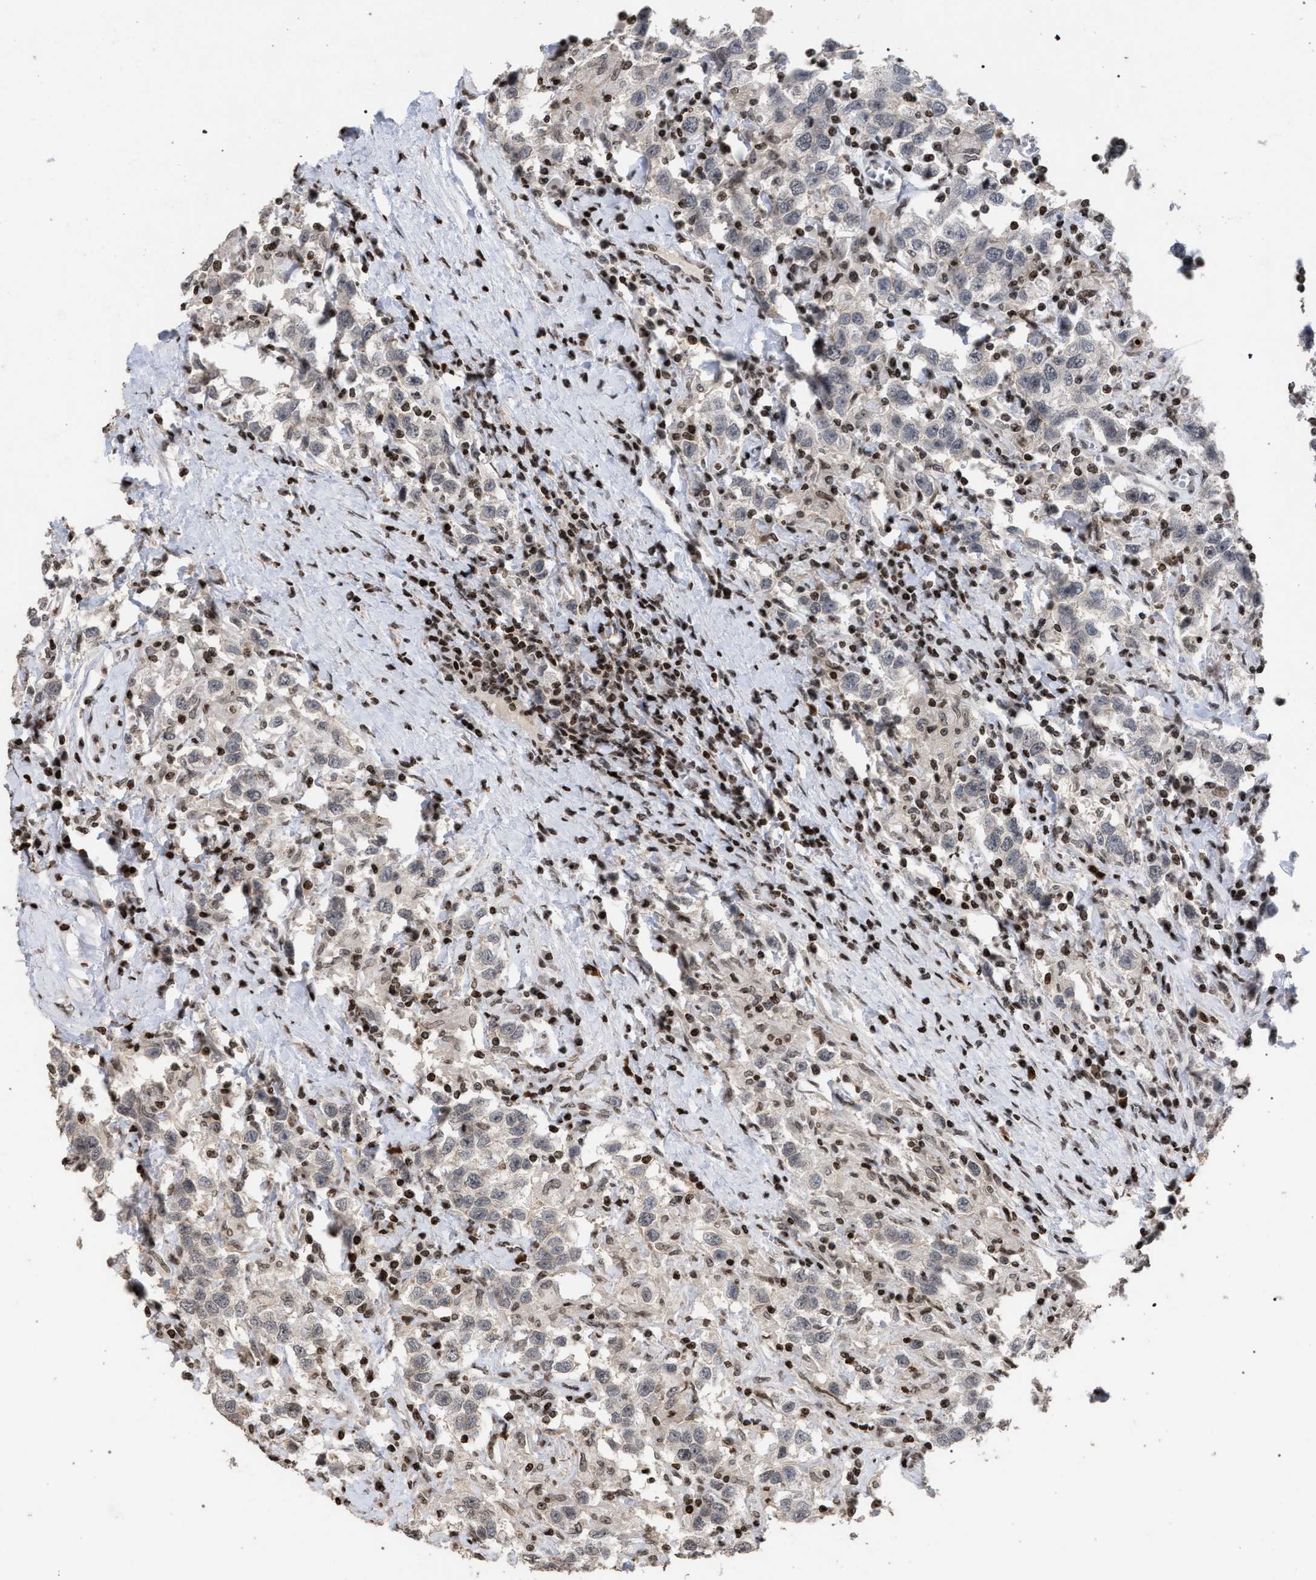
{"staining": {"intensity": "negative", "quantity": "none", "location": "none"}, "tissue": "testis cancer", "cell_type": "Tumor cells", "image_type": "cancer", "snomed": [{"axis": "morphology", "description": "Seminoma, NOS"}, {"axis": "topography", "description": "Testis"}], "caption": "An image of human seminoma (testis) is negative for staining in tumor cells.", "gene": "FOXD3", "patient": {"sex": "male", "age": 41}}